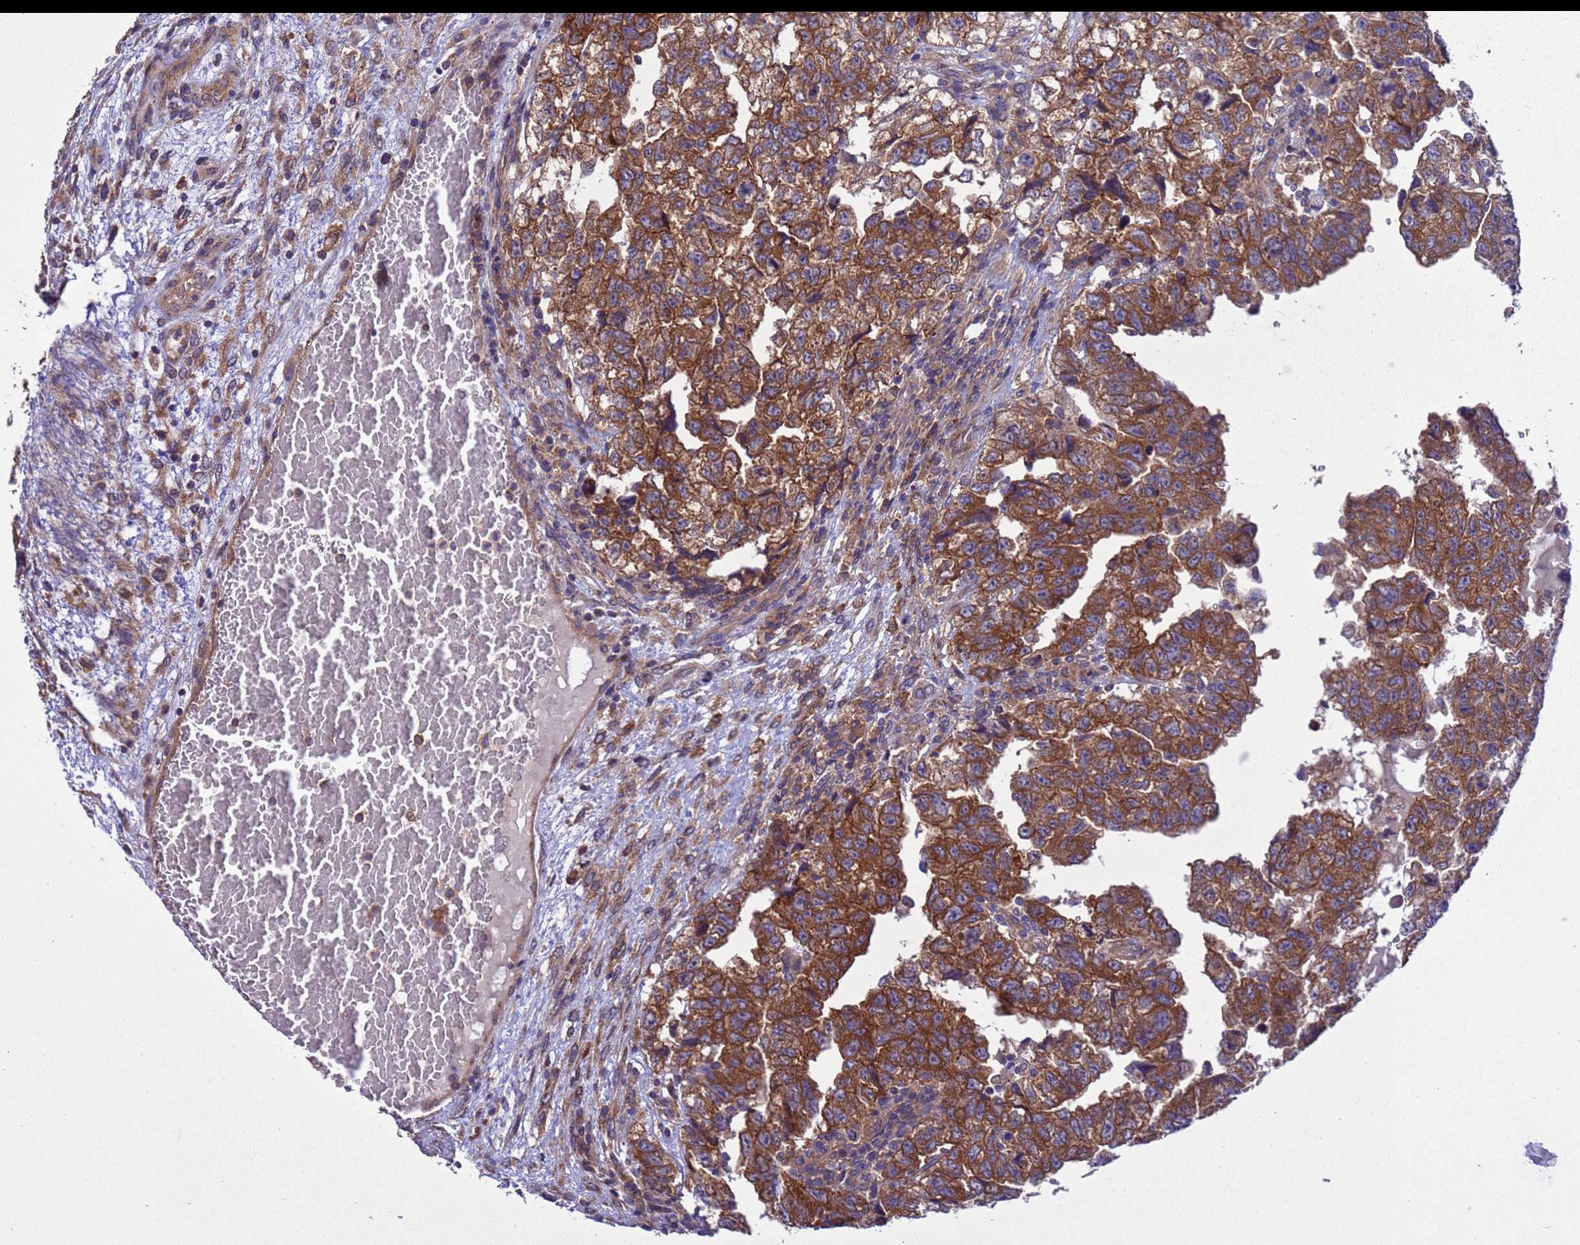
{"staining": {"intensity": "strong", "quantity": ">75%", "location": "cytoplasmic/membranous"}, "tissue": "testis cancer", "cell_type": "Tumor cells", "image_type": "cancer", "snomed": [{"axis": "morphology", "description": "Carcinoma, Embryonal, NOS"}, {"axis": "topography", "description": "Testis"}], "caption": "A brown stain labels strong cytoplasmic/membranous staining of a protein in human testis embryonal carcinoma tumor cells.", "gene": "ARHGAP12", "patient": {"sex": "male", "age": 36}}